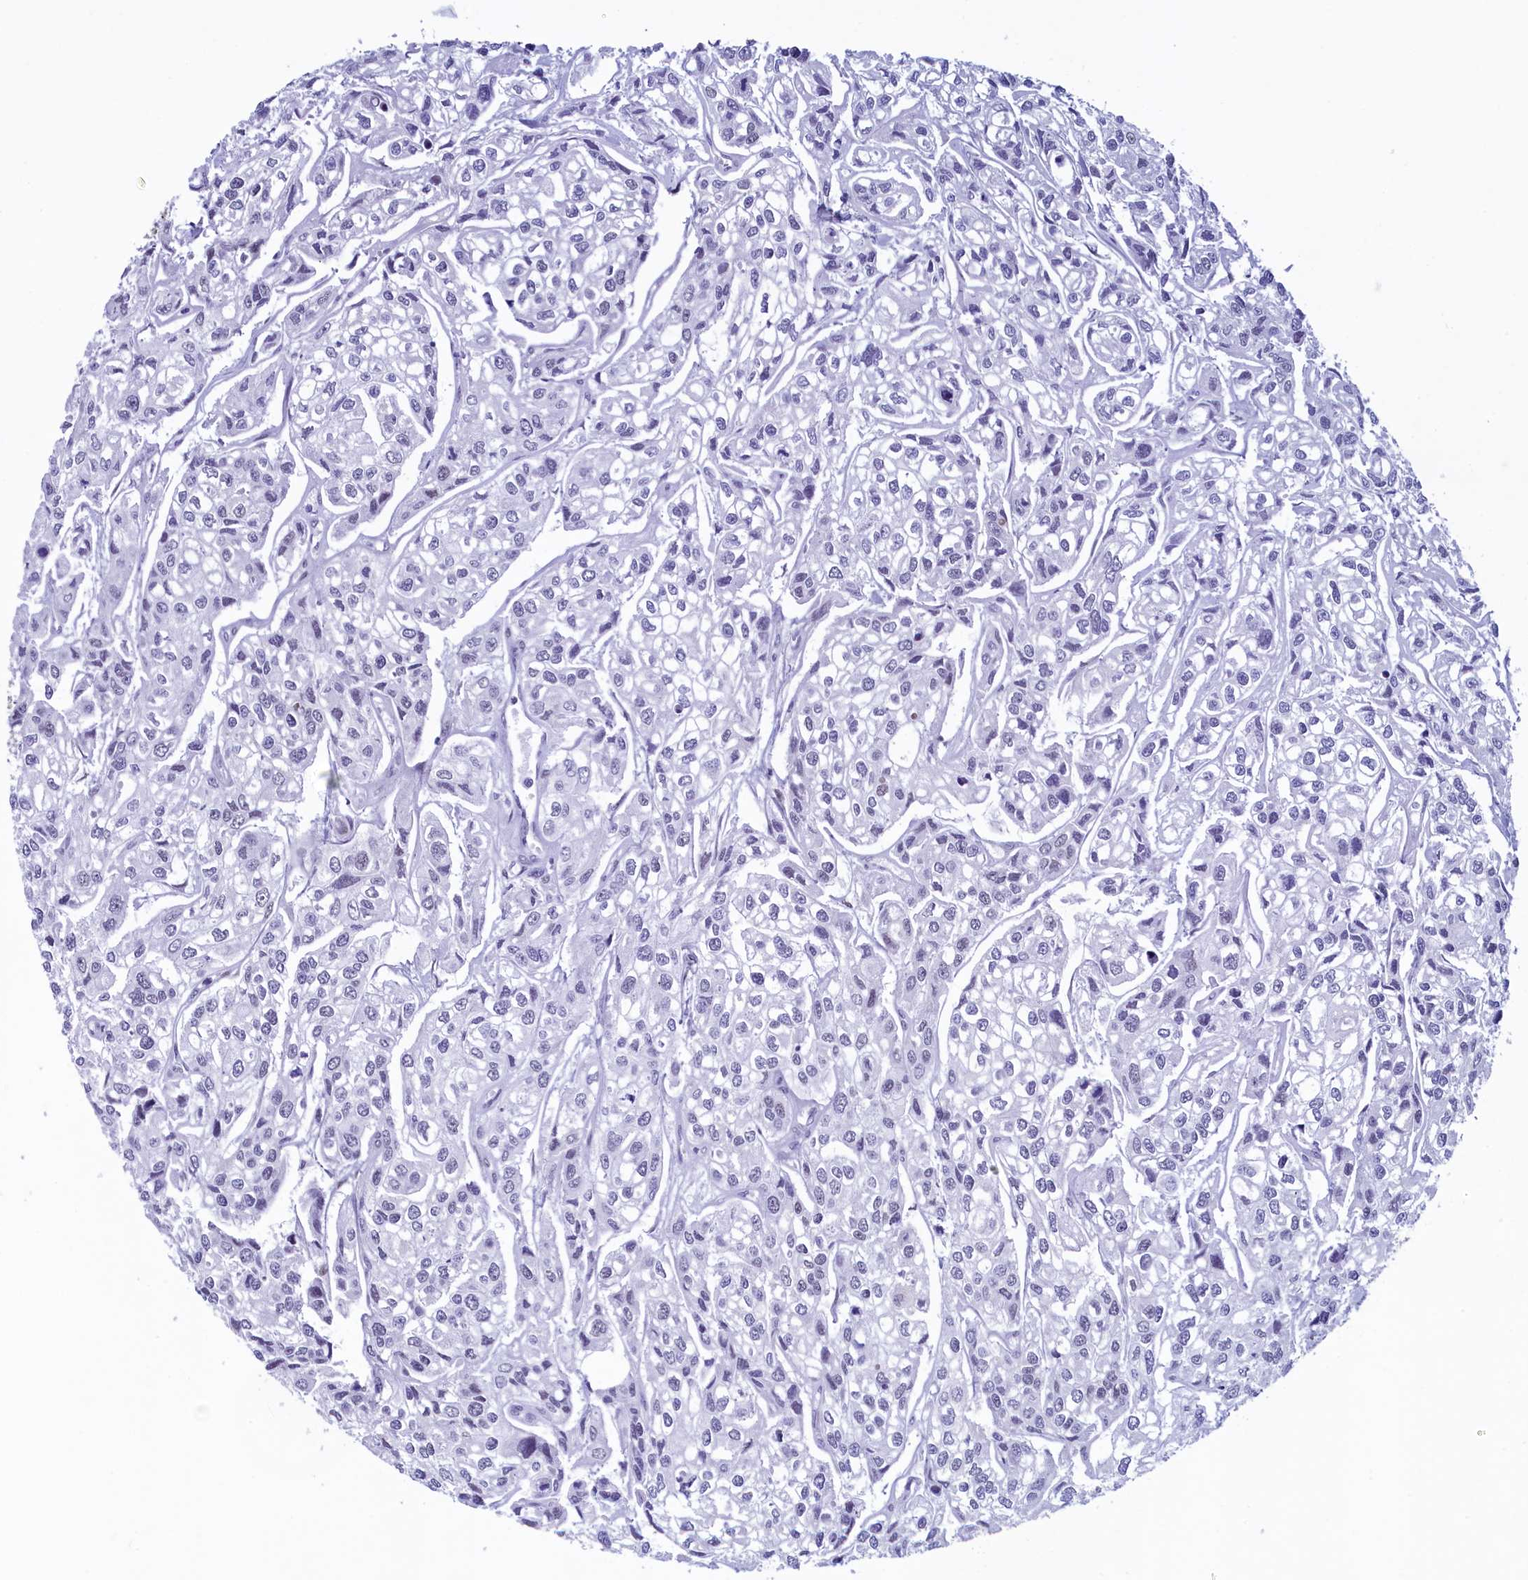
{"staining": {"intensity": "negative", "quantity": "none", "location": "none"}, "tissue": "urothelial cancer", "cell_type": "Tumor cells", "image_type": "cancer", "snomed": [{"axis": "morphology", "description": "Urothelial carcinoma, High grade"}, {"axis": "topography", "description": "Urinary bladder"}], "caption": "There is no significant expression in tumor cells of urothelial carcinoma (high-grade). (DAB (3,3'-diaminobenzidine) IHC with hematoxylin counter stain).", "gene": "SUGP2", "patient": {"sex": "male", "age": 67}}